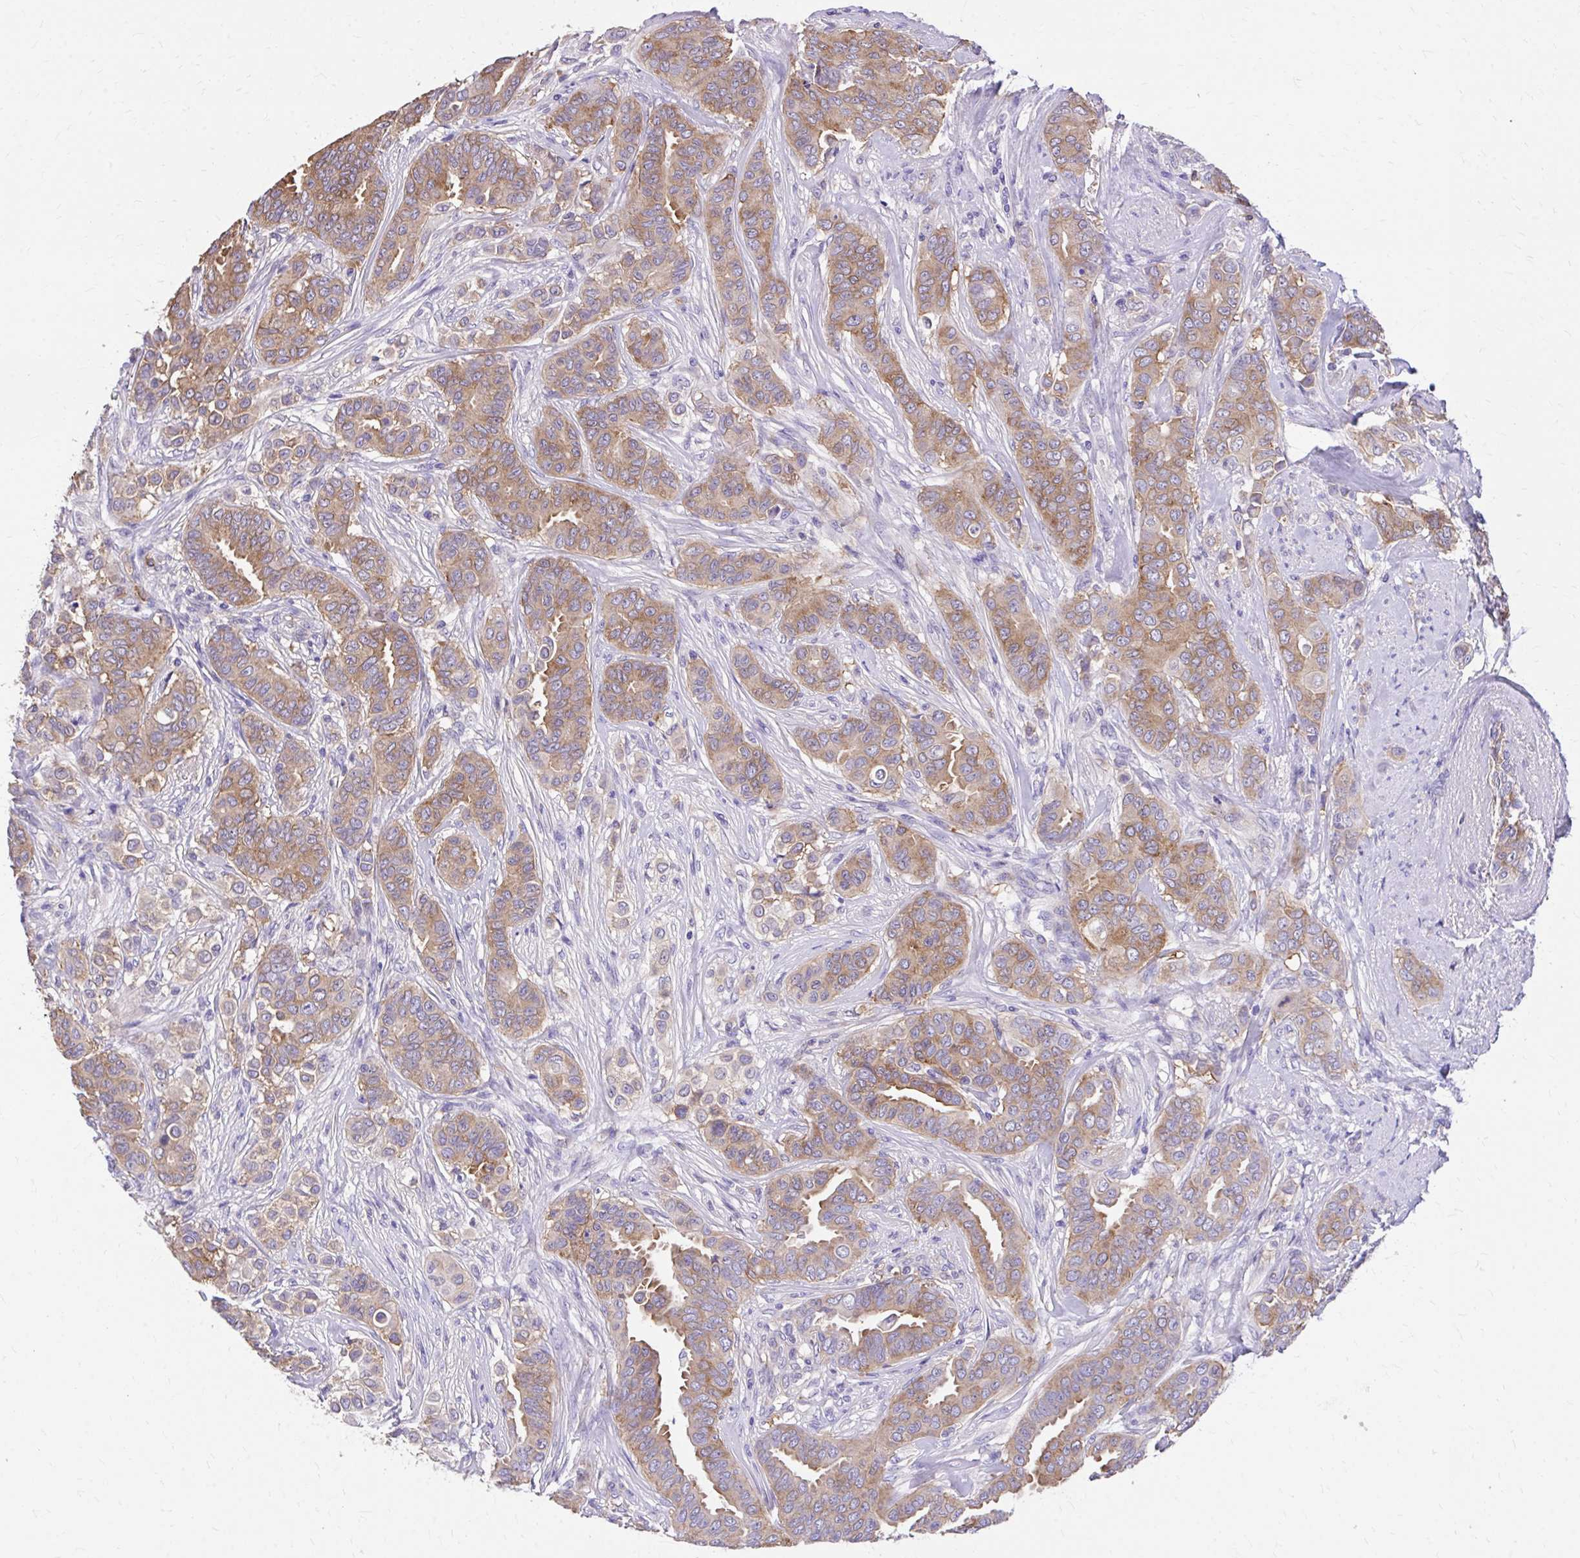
{"staining": {"intensity": "moderate", "quantity": ">75%", "location": "cytoplasmic/membranous"}, "tissue": "breast cancer", "cell_type": "Tumor cells", "image_type": "cancer", "snomed": [{"axis": "morphology", "description": "Duct carcinoma"}, {"axis": "topography", "description": "Breast"}], "caption": "Breast cancer stained with a protein marker demonstrates moderate staining in tumor cells.", "gene": "EPB41L1", "patient": {"sex": "female", "age": 45}}